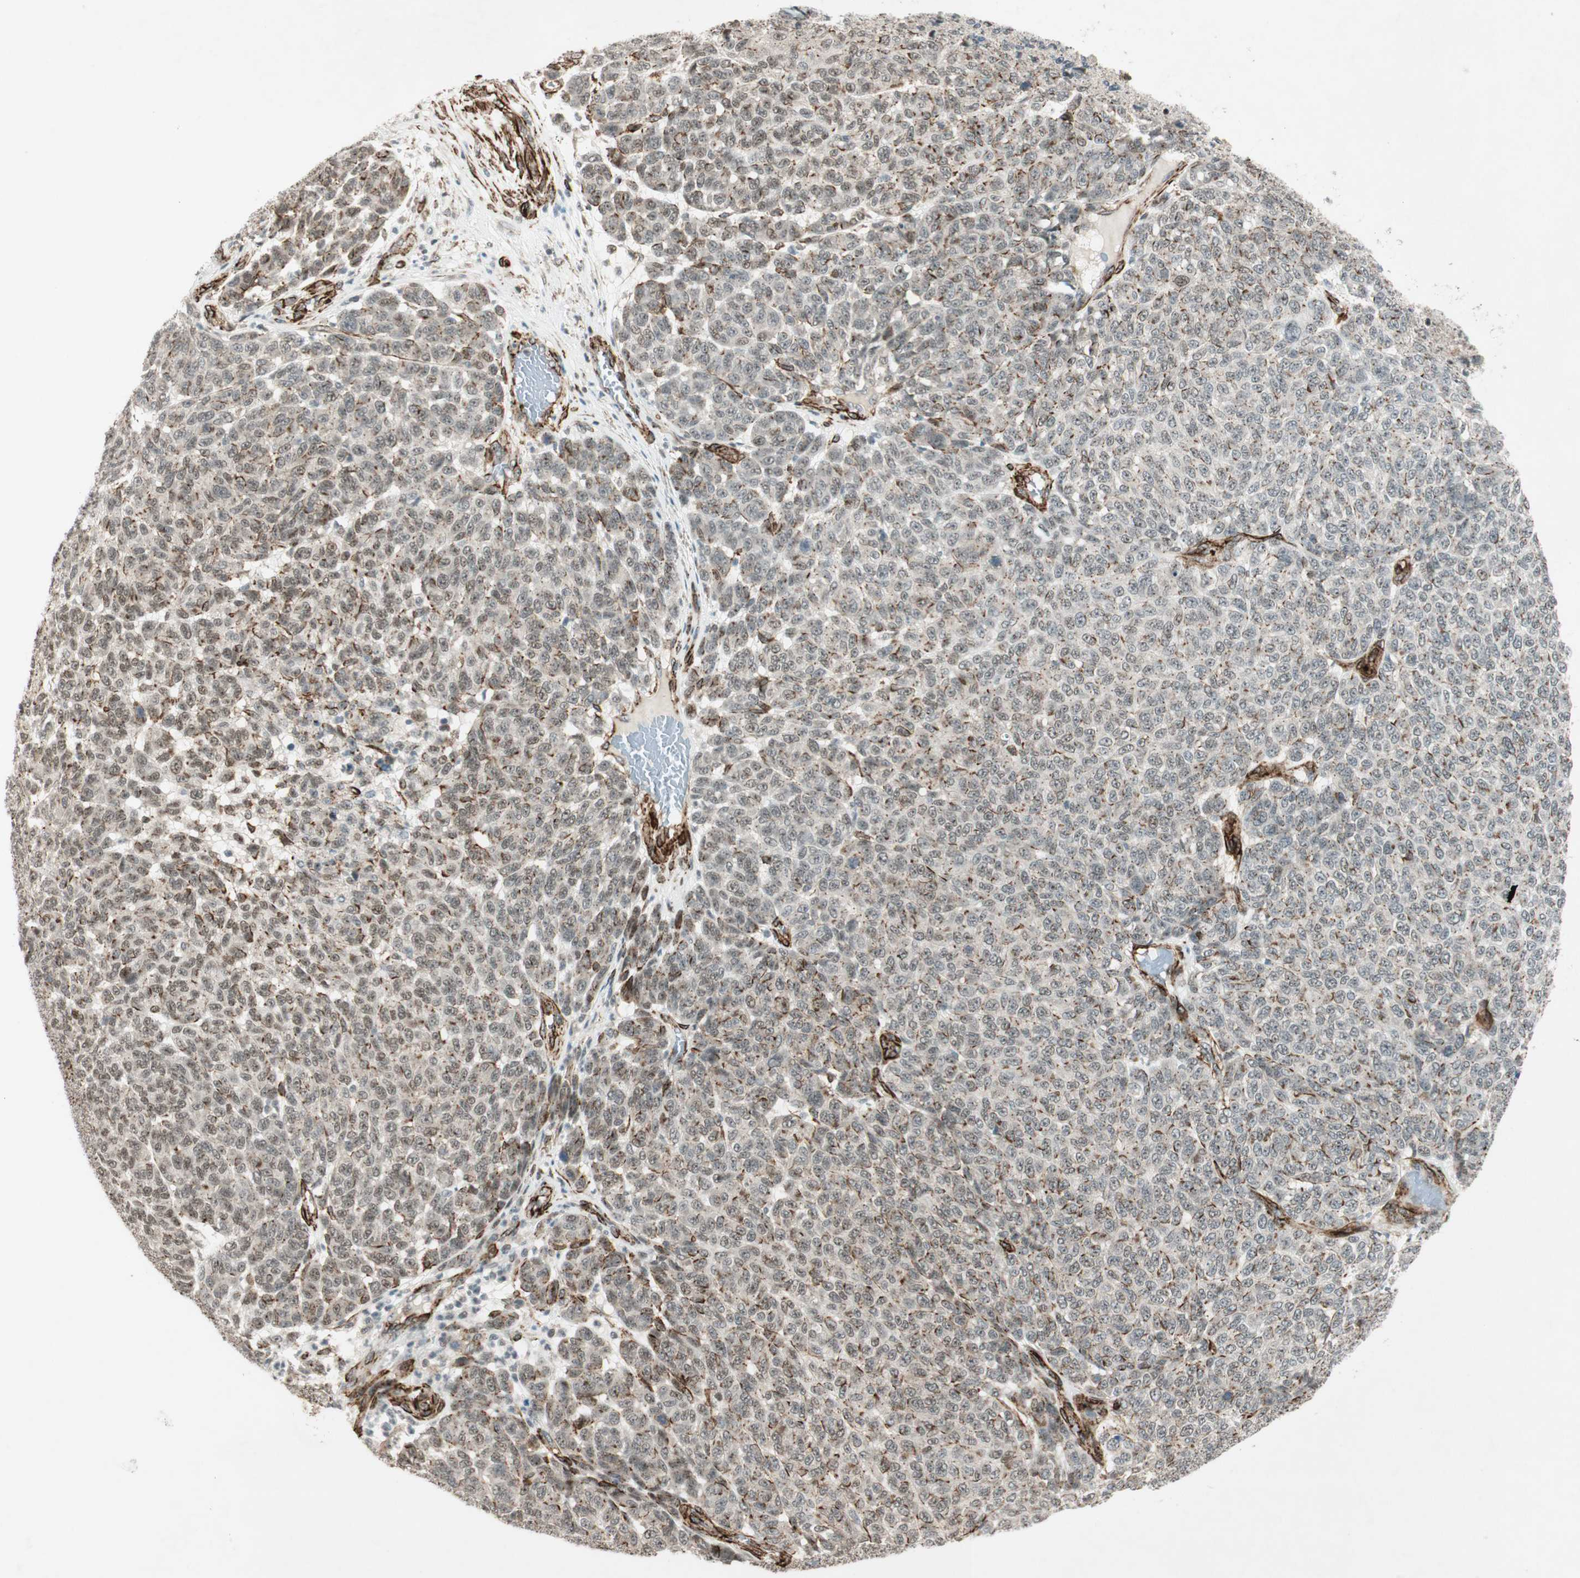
{"staining": {"intensity": "strong", "quantity": "<25%", "location": "cytoplasmic/membranous"}, "tissue": "melanoma", "cell_type": "Tumor cells", "image_type": "cancer", "snomed": [{"axis": "morphology", "description": "Malignant melanoma, NOS"}, {"axis": "topography", "description": "Skin"}], "caption": "Immunohistochemical staining of human malignant melanoma reveals medium levels of strong cytoplasmic/membranous positivity in approximately <25% of tumor cells.", "gene": "CDK19", "patient": {"sex": "male", "age": 59}}